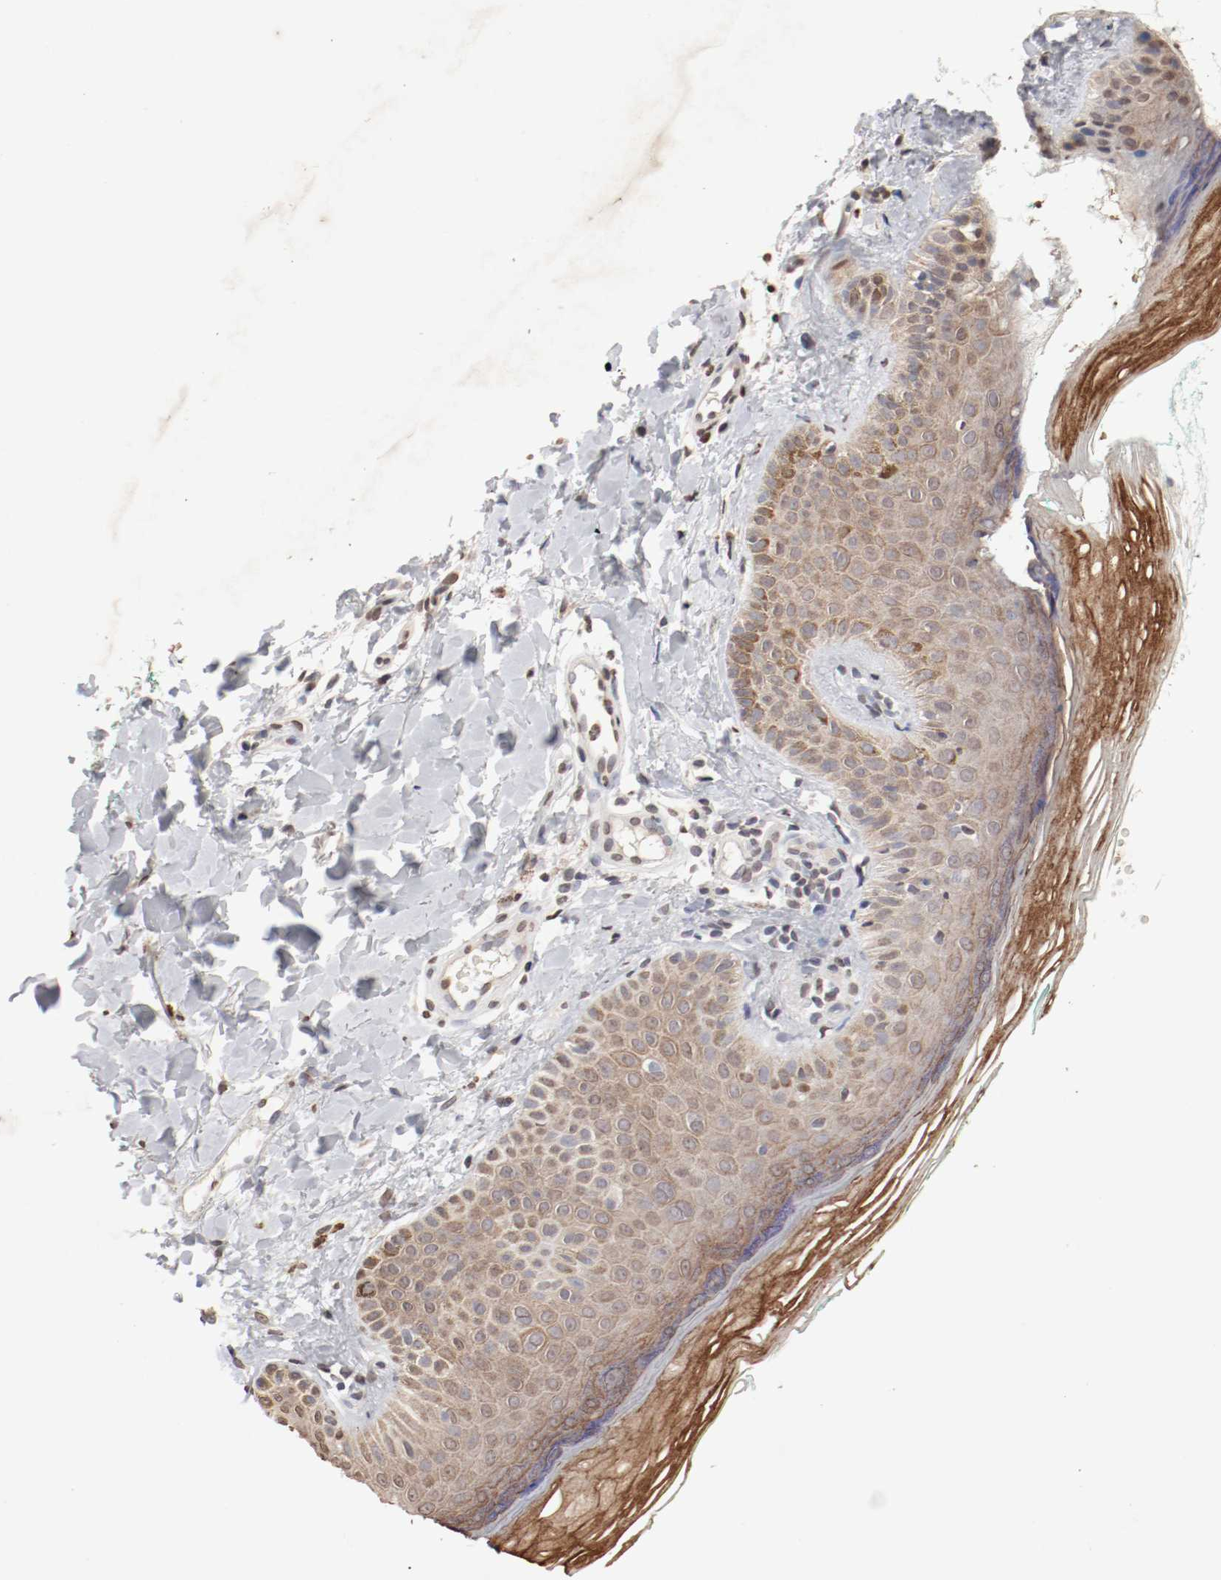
{"staining": {"intensity": "weak", "quantity": ">75%", "location": "cytoplasmic/membranous"}, "tissue": "skin", "cell_type": "Fibroblasts", "image_type": "normal", "snomed": [{"axis": "morphology", "description": "Normal tissue, NOS"}, {"axis": "topography", "description": "Skin"}], "caption": "A brown stain shows weak cytoplasmic/membranous positivity of a protein in fibroblasts of normal skin.", "gene": "WASL", "patient": {"sex": "male", "age": 26}}